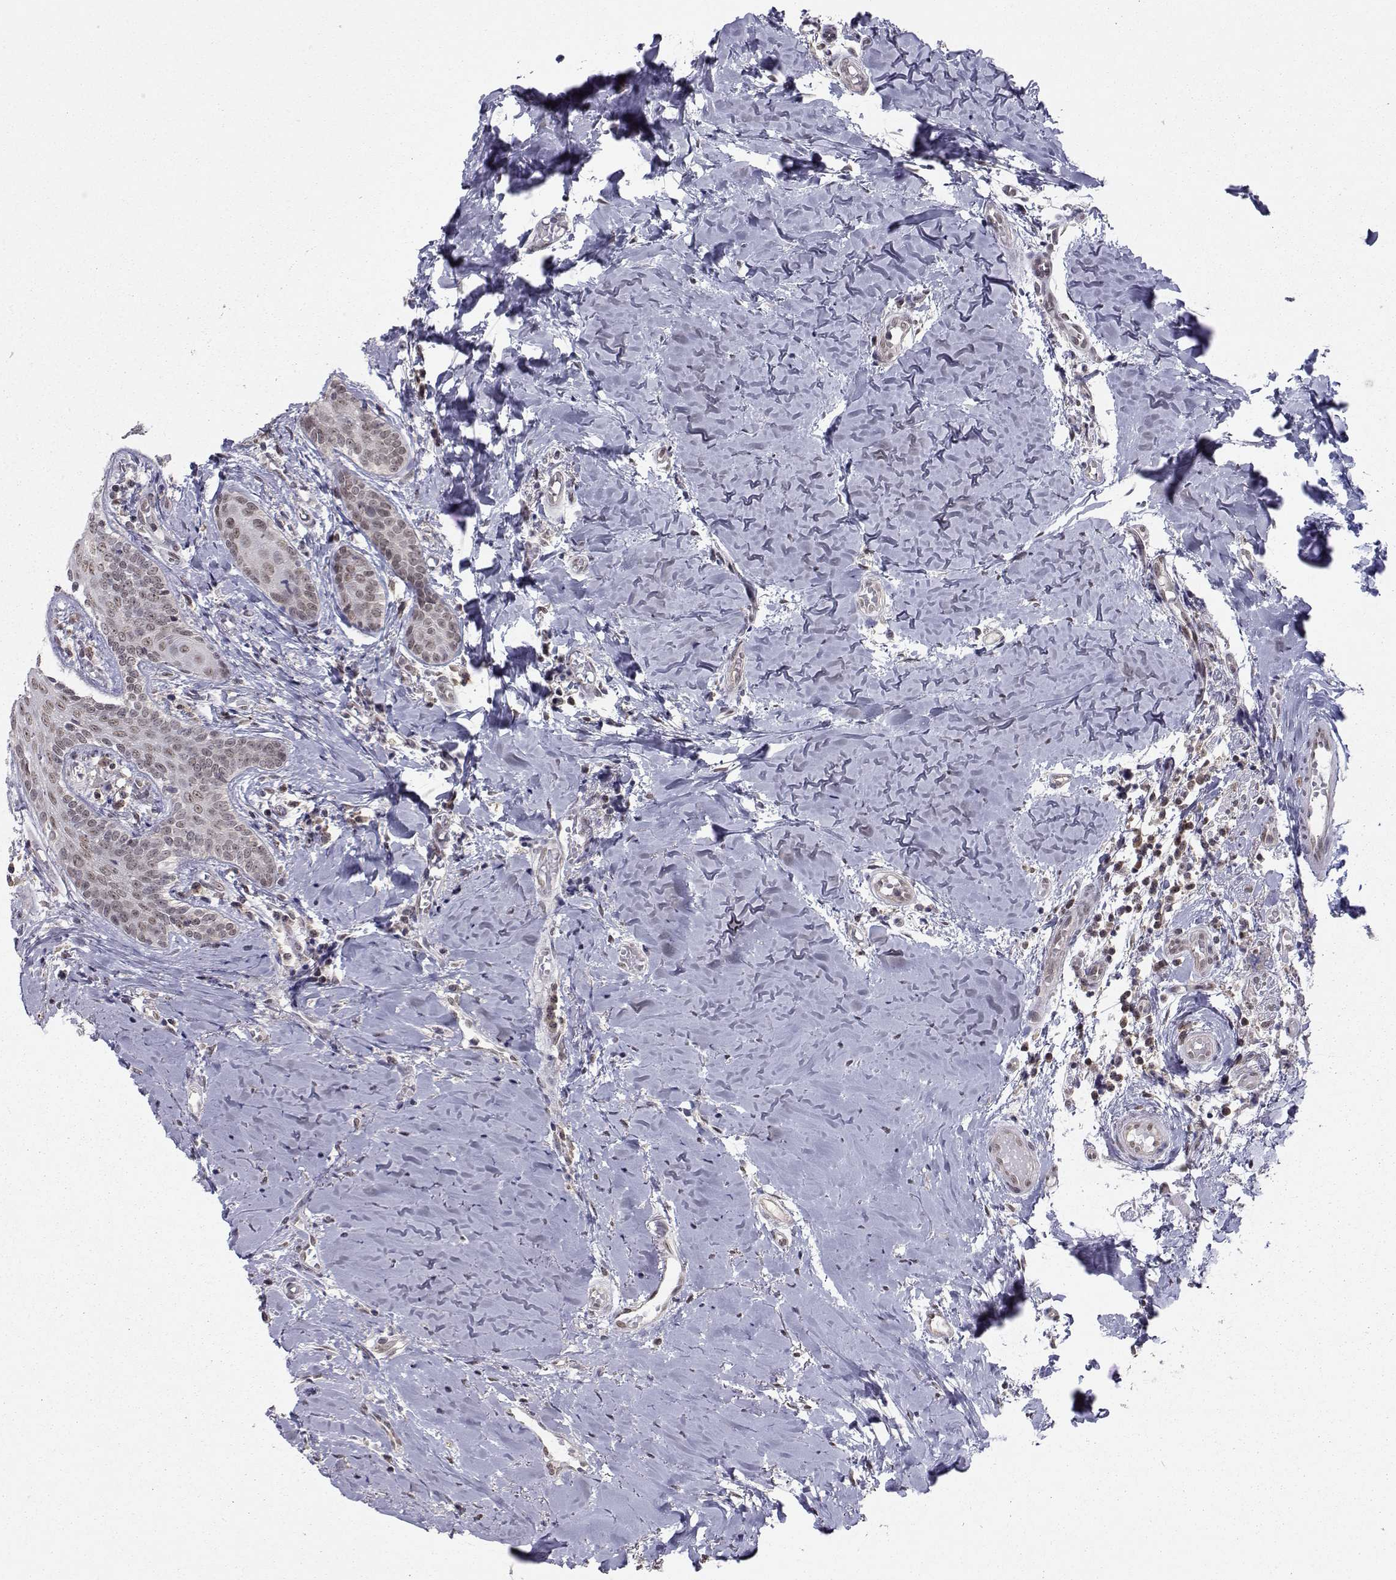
{"staining": {"intensity": "weak", "quantity": "<25%", "location": "nuclear"}, "tissue": "head and neck cancer", "cell_type": "Tumor cells", "image_type": "cancer", "snomed": [{"axis": "morphology", "description": "Normal tissue, NOS"}, {"axis": "morphology", "description": "Squamous cell carcinoma, NOS"}, {"axis": "topography", "description": "Oral tissue"}, {"axis": "topography", "description": "Salivary gland"}, {"axis": "topography", "description": "Head-Neck"}], "caption": "IHC micrograph of neoplastic tissue: human squamous cell carcinoma (head and neck) stained with DAB displays no significant protein expression in tumor cells.", "gene": "KIF13B", "patient": {"sex": "female", "age": 62}}